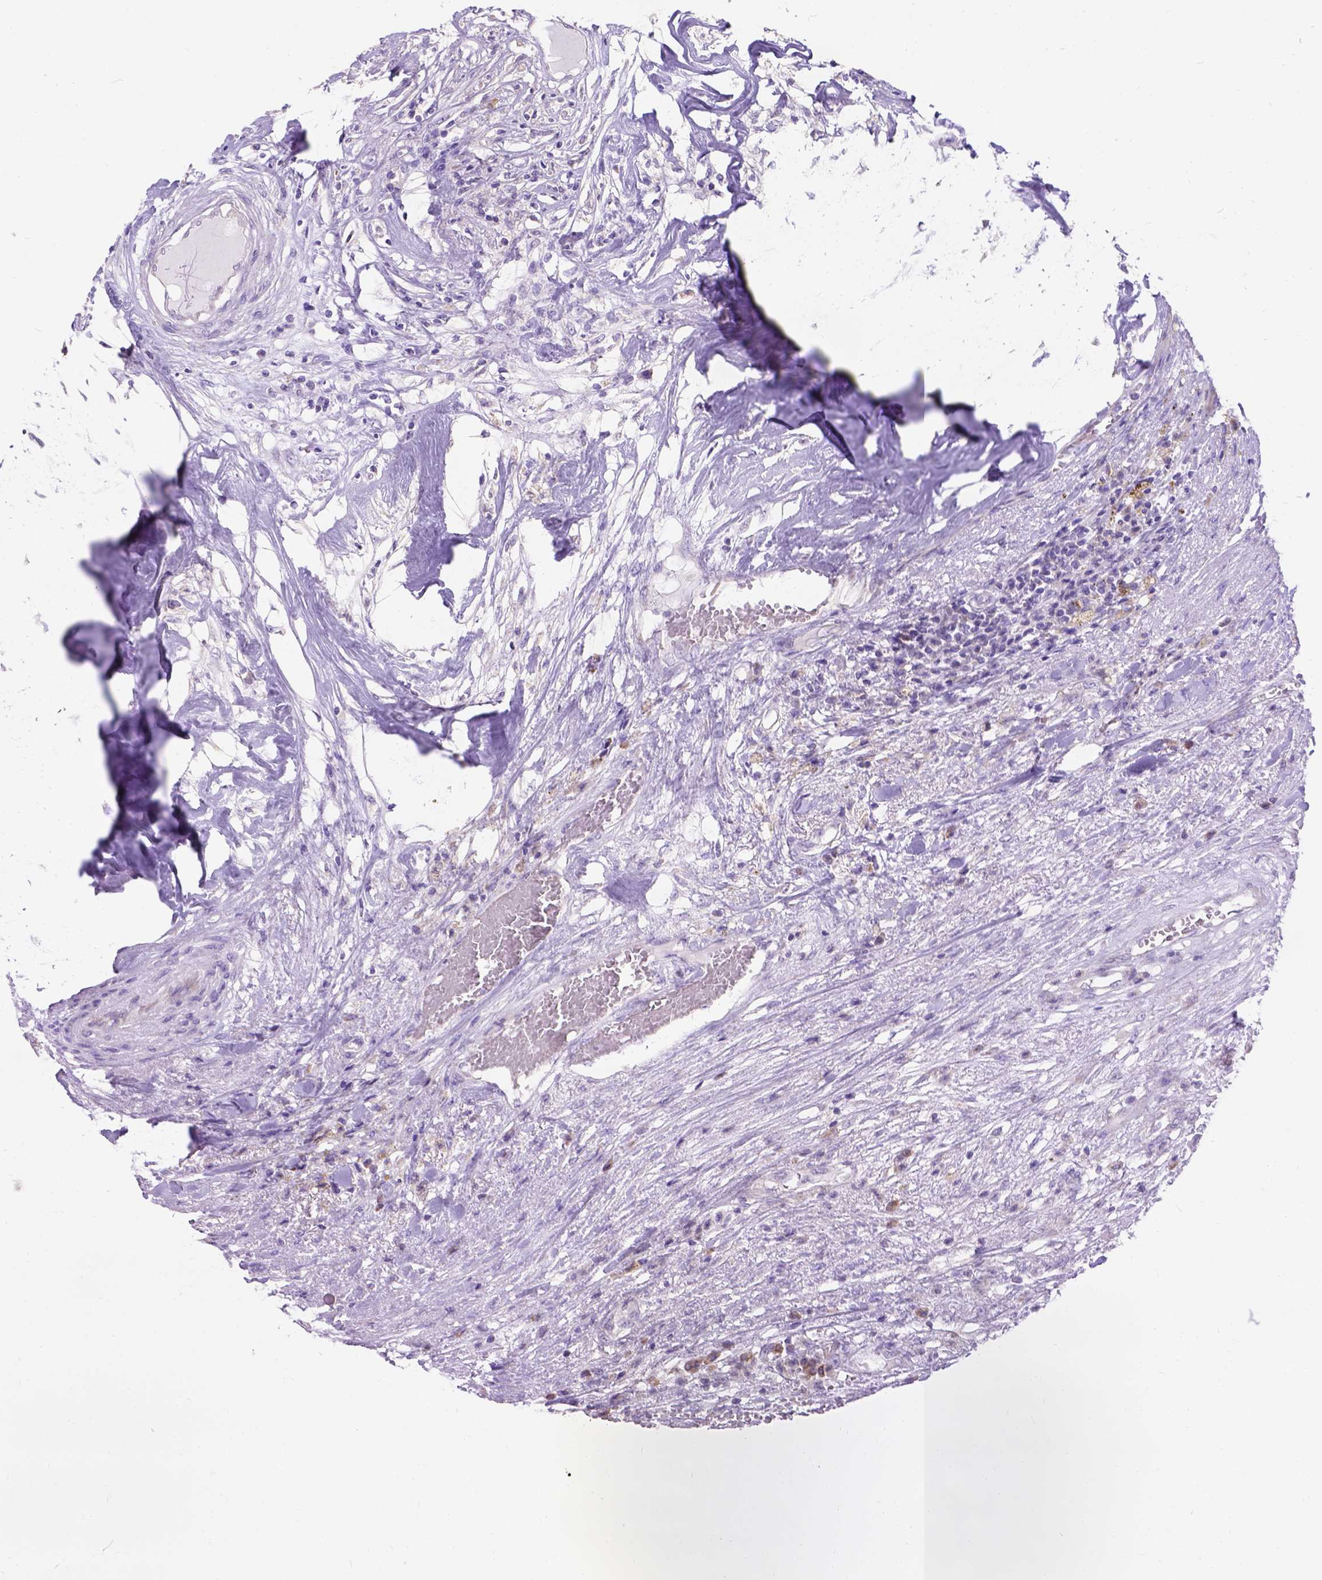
{"staining": {"intensity": "weak", "quantity": ">75%", "location": "cytoplasmic/membranous"}, "tissue": "renal cancer", "cell_type": "Tumor cells", "image_type": "cancer", "snomed": [{"axis": "morphology", "description": "Adenocarcinoma, NOS"}, {"axis": "topography", "description": "Kidney"}], "caption": "Adenocarcinoma (renal) was stained to show a protein in brown. There is low levels of weak cytoplasmic/membranous staining in about >75% of tumor cells. Using DAB (brown) and hematoxylin (blue) stains, captured at high magnification using brightfield microscopy.", "gene": "L2HGDH", "patient": {"sex": "male", "age": 56}}